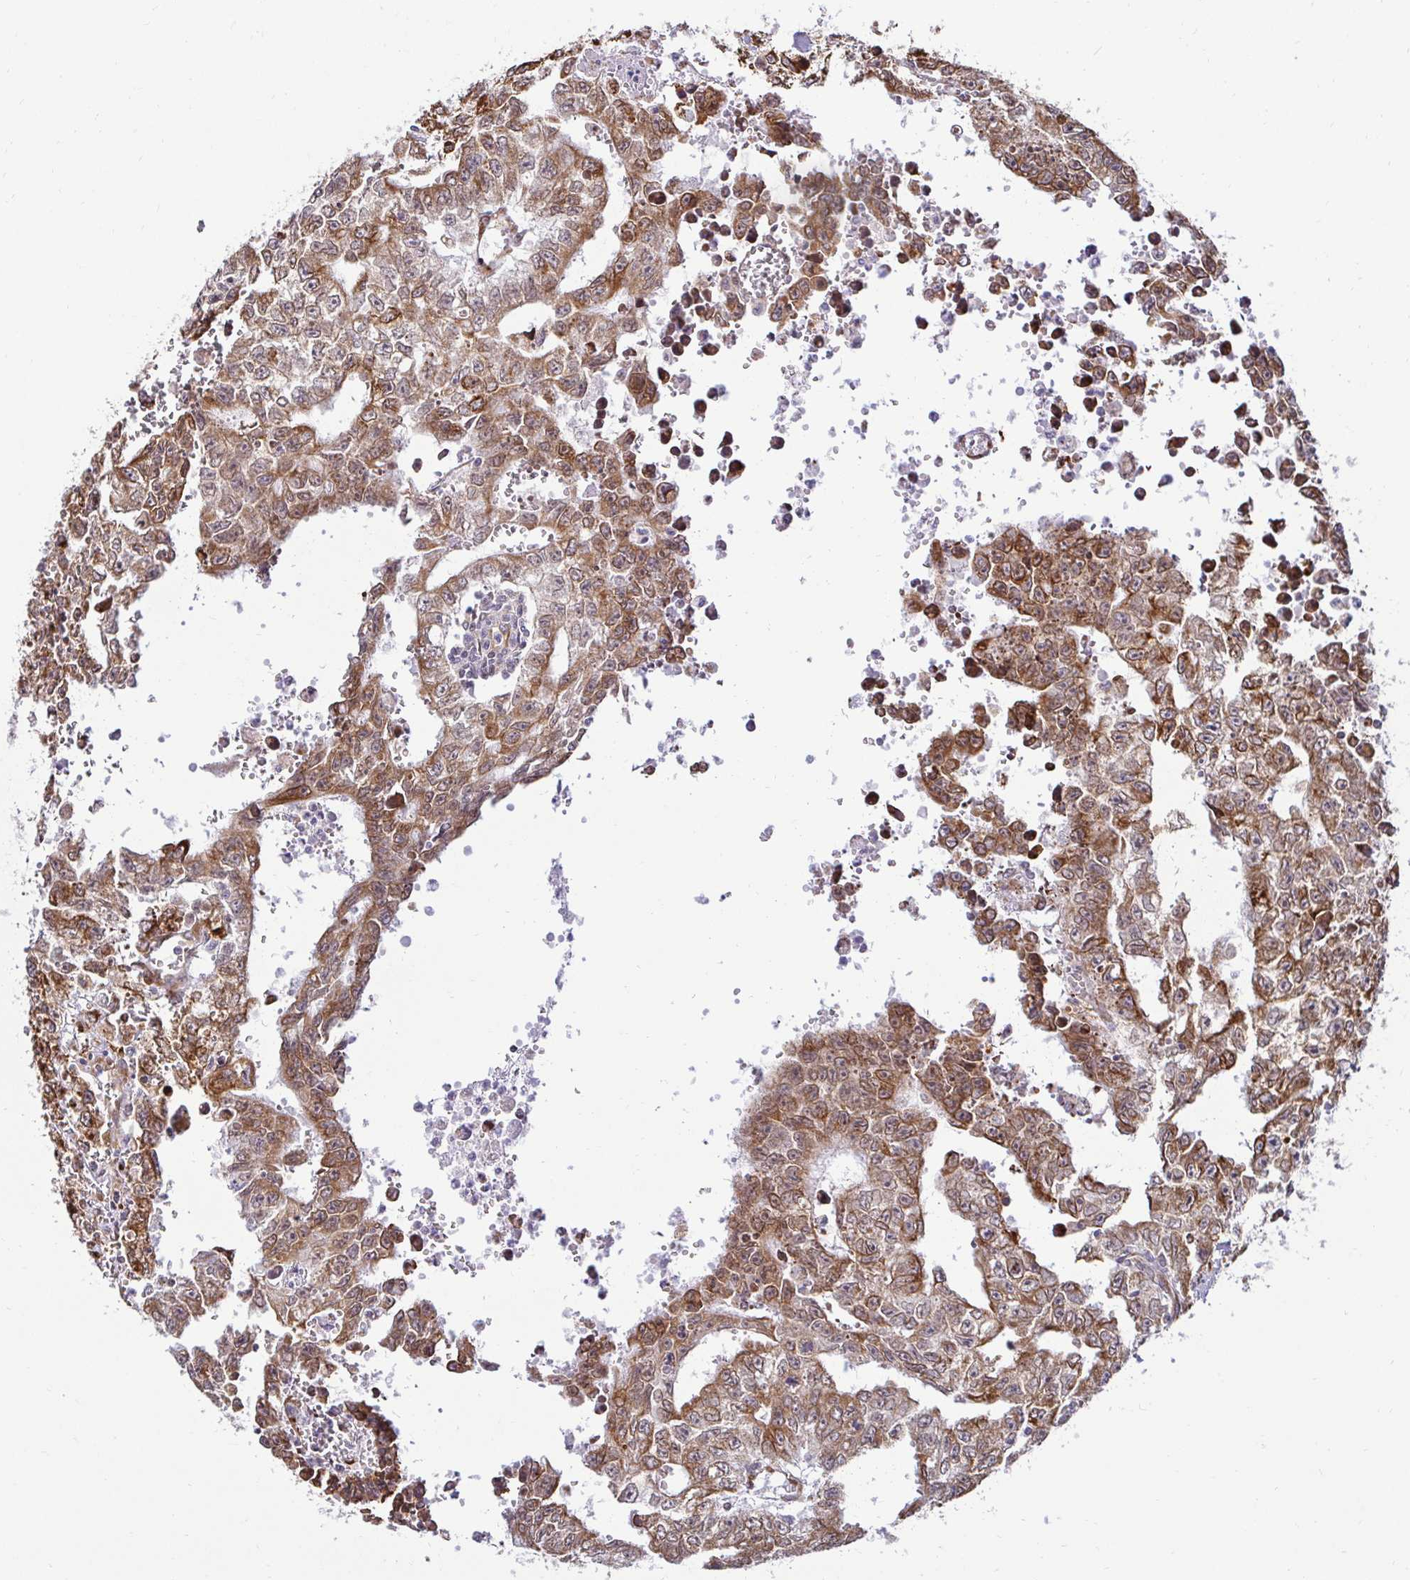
{"staining": {"intensity": "moderate", "quantity": ">75%", "location": "cytoplasmic/membranous"}, "tissue": "testis cancer", "cell_type": "Tumor cells", "image_type": "cancer", "snomed": [{"axis": "morphology", "description": "Carcinoma, Embryonal, NOS"}, {"axis": "morphology", "description": "Teratoma, malignant, NOS"}, {"axis": "topography", "description": "Testis"}], "caption": "Protein staining of embryonal carcinoma (testis) tissue displays moderate cytoplasmic/membranous staining in about >75% of tumor cells.", "gene": "HPS1", "patient": {"sex": "male", "age": 24}}